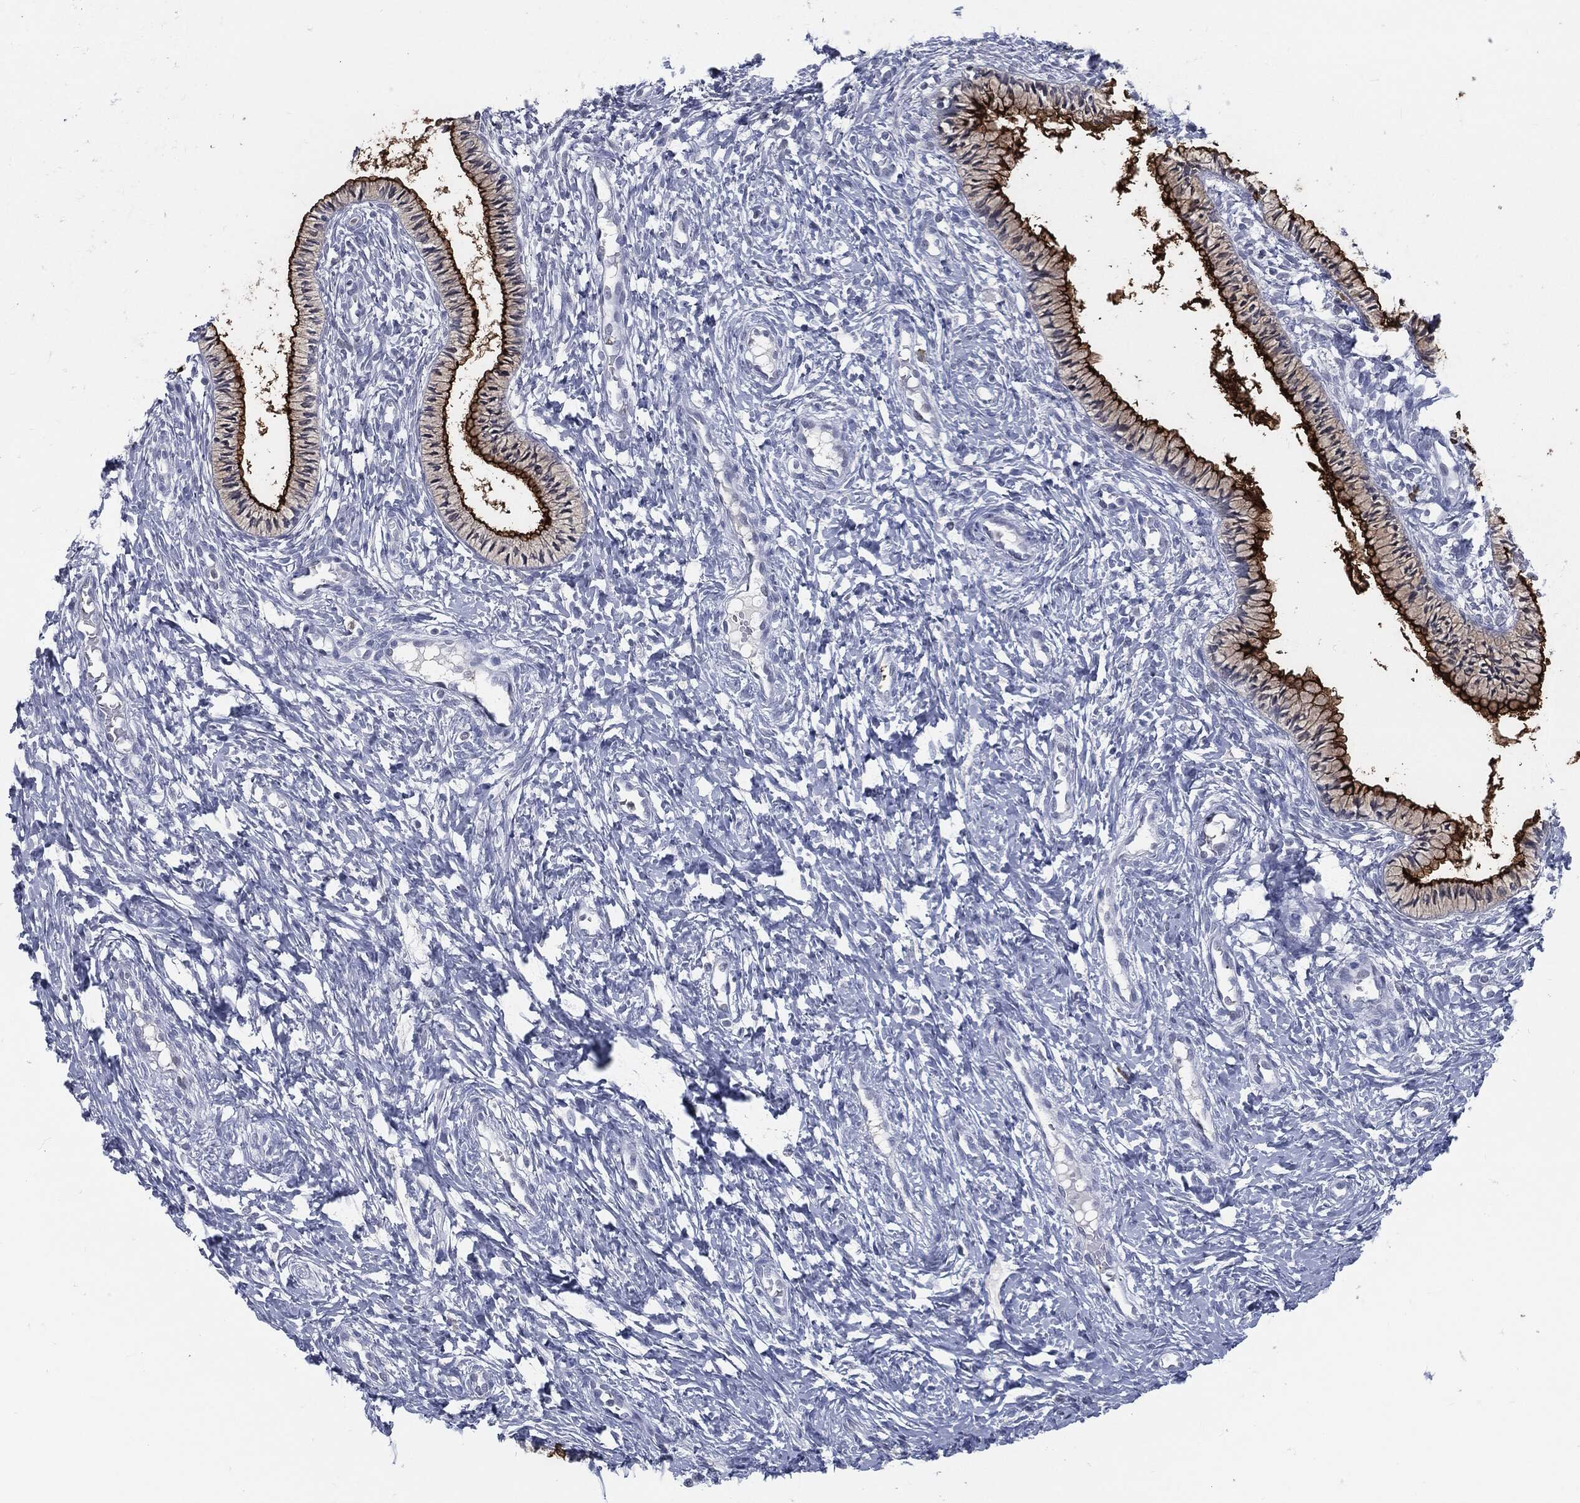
{"staining": {"intensity": "strong", "quantity": ">75%", "location": "cytoplasmic/membranous"}, "tissue": "cervix", "cell_type": "Glandular cells", "image_type": "normal", "snomed": [{"axis": "morphology", "description": "Normal tissue, NOS"}, {"axis": "topography", "description": "Cervix"}], "caption": "Cervix stained with a brown dye demonstrates strong cytoplasmic/membranous positive staining in about >75% of glandular cells.", "gene": "PROM1", "patient": {"sex": "female", "age": 39}}